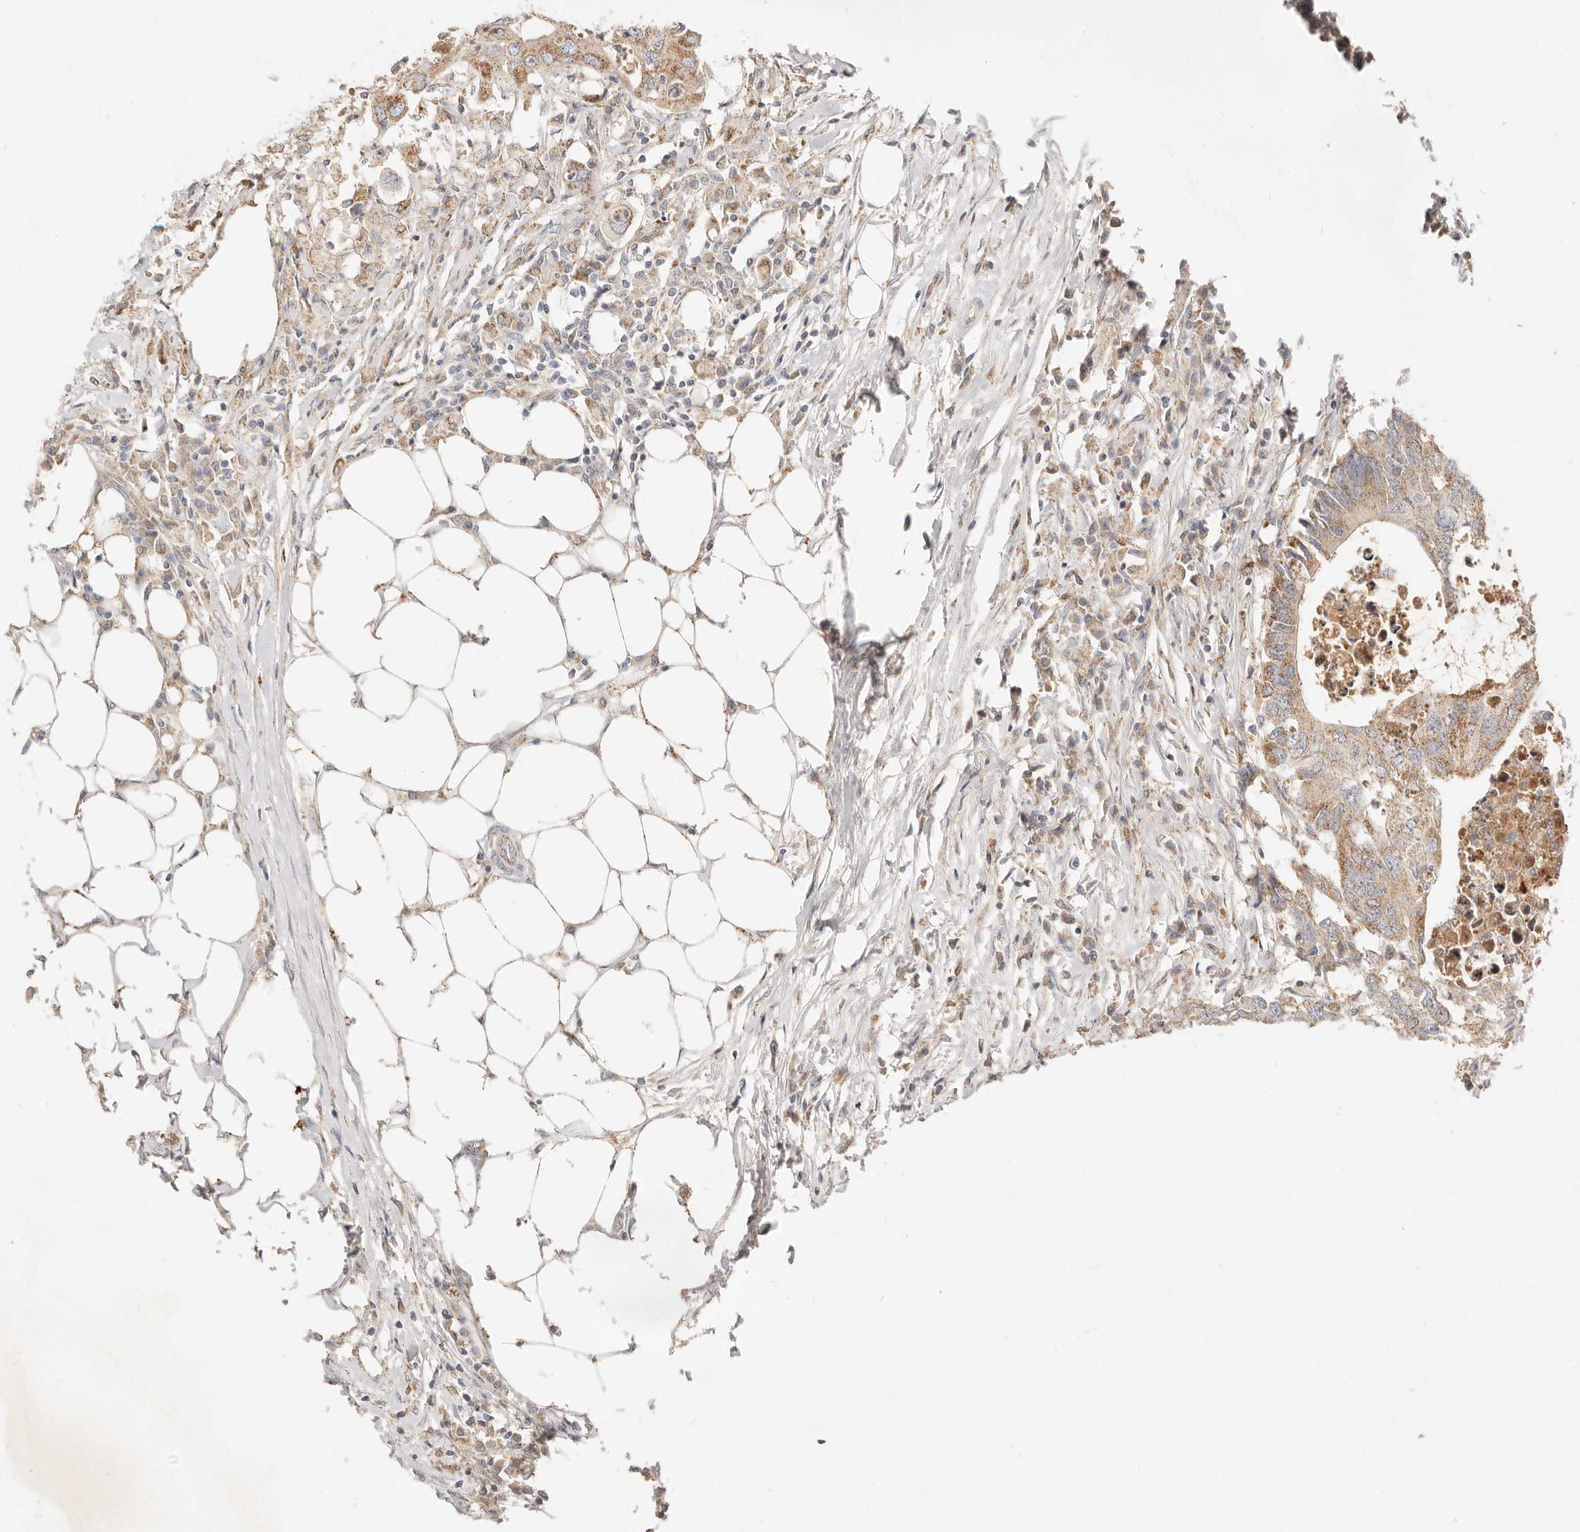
{"staining": {"intensity": "moderate", "quantity": ">75%", "location": "cytoplasmic/membranous"}, "tissue": "colorectal cancer", "cell_type": "Tumor cells", "image_type": "cancer", "snomed": [{"axis": "morphology", "description": "Adenocarcinoma, NOS"}, {"axis": "topography", "description": "Colon"}], "caption": "A medium amount of moderate cytoplasmic/membranous expression is appreciated in approximately >75% of tumor cells in adenocarcinoma (colorectal) tissue.", "gene": "ACOX1", "patient": {"sex": "male", "age": 71}}